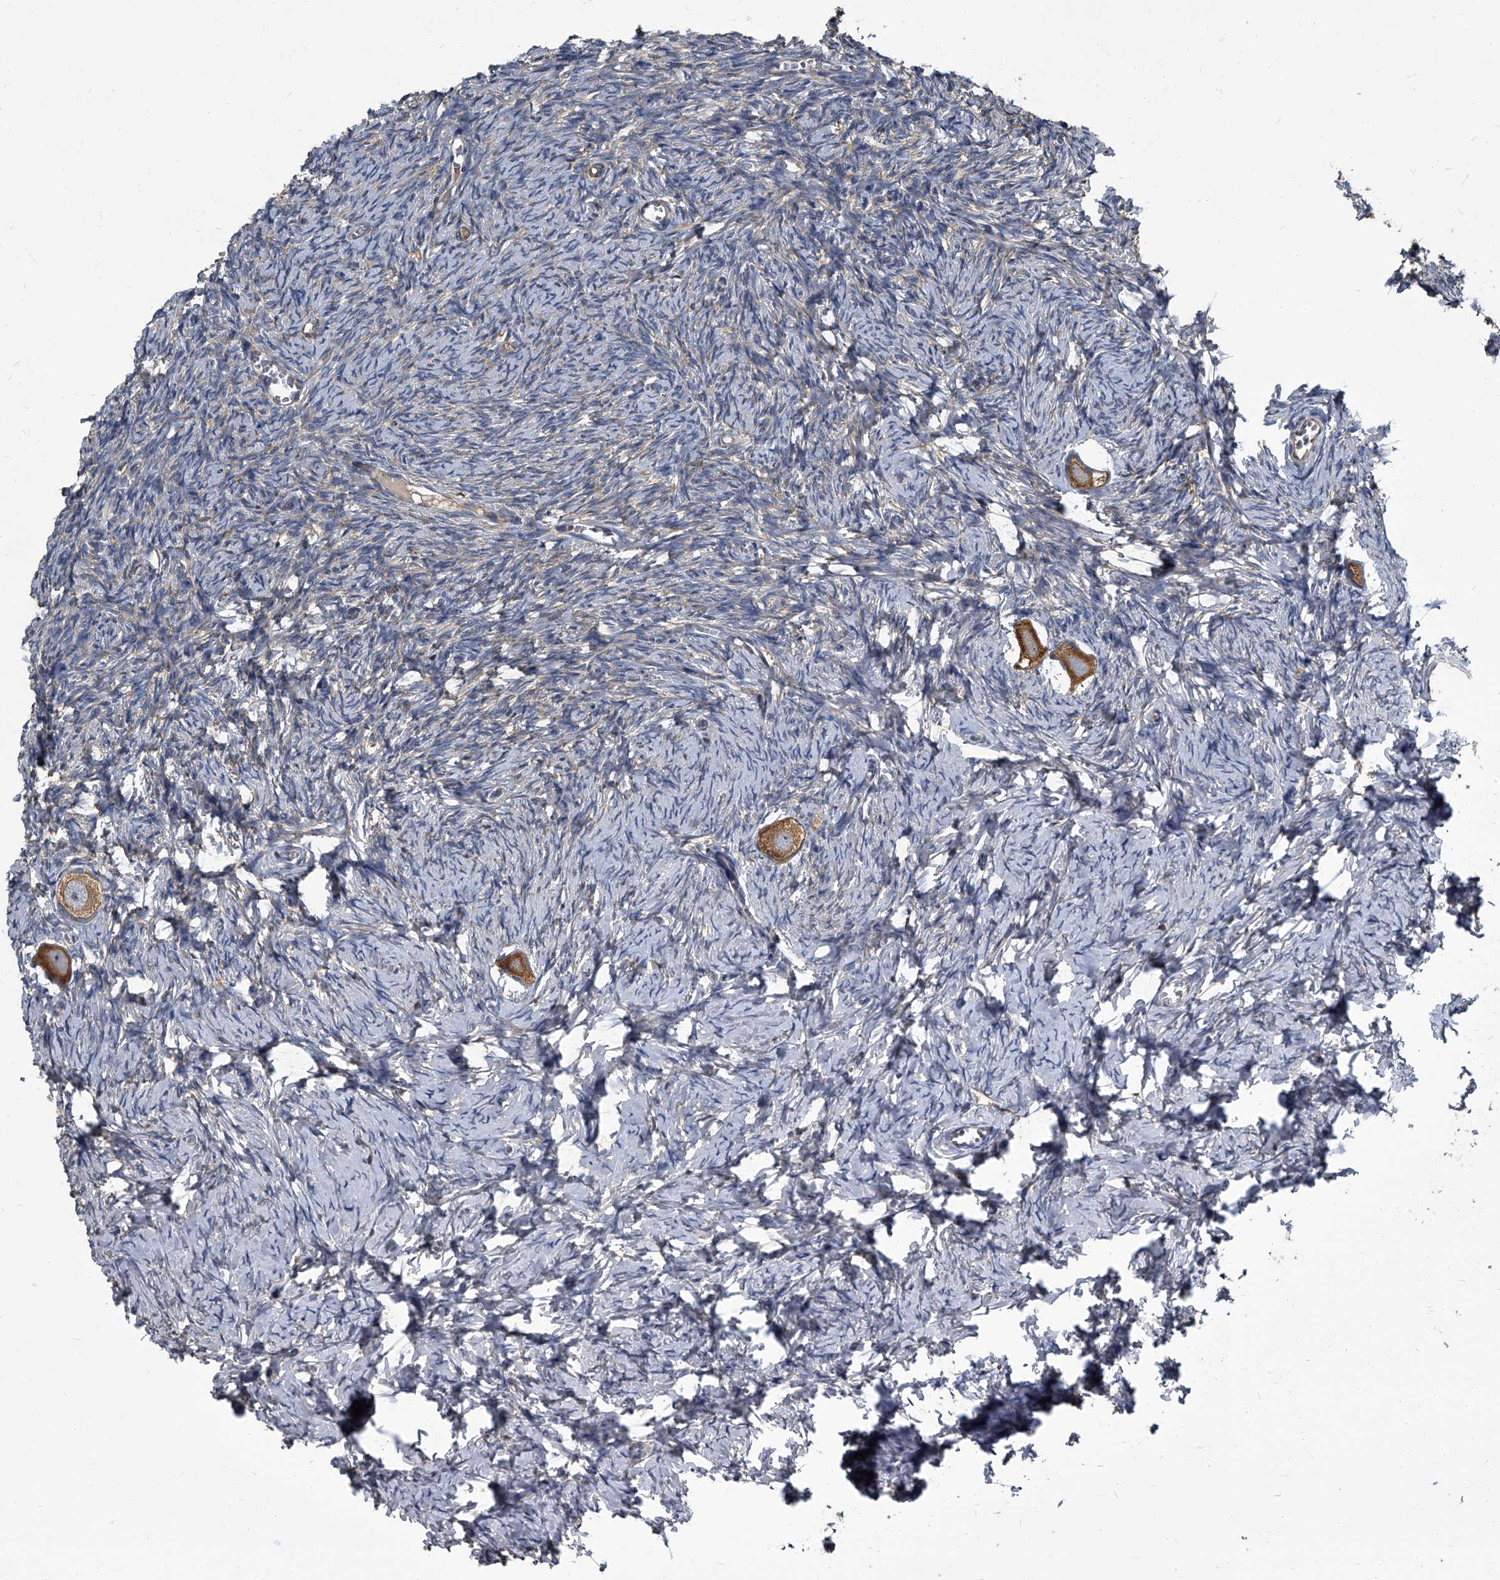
{"staining": {"intensity": "moderate", "quantity": ">75%", "location": "cytoplasmic/membranous"}, "tissue": "ovary", "cell_type": "Follicle cells", "image_type": "normal", "snomed": [{"axis": "morphology", "description": "Normal tissue, NOS"}, {"axis": "topography", "description": "Ovary"}], "caption": "High-power microscopy captured an immunohistochemistry (IHC) image of unremarkable ovary, revealing moderate cytoplasmic/membranous positivity in about >75% of follicle cells.", "gene": "CDV3", "patient": {"sex": "female", "age": 27}}